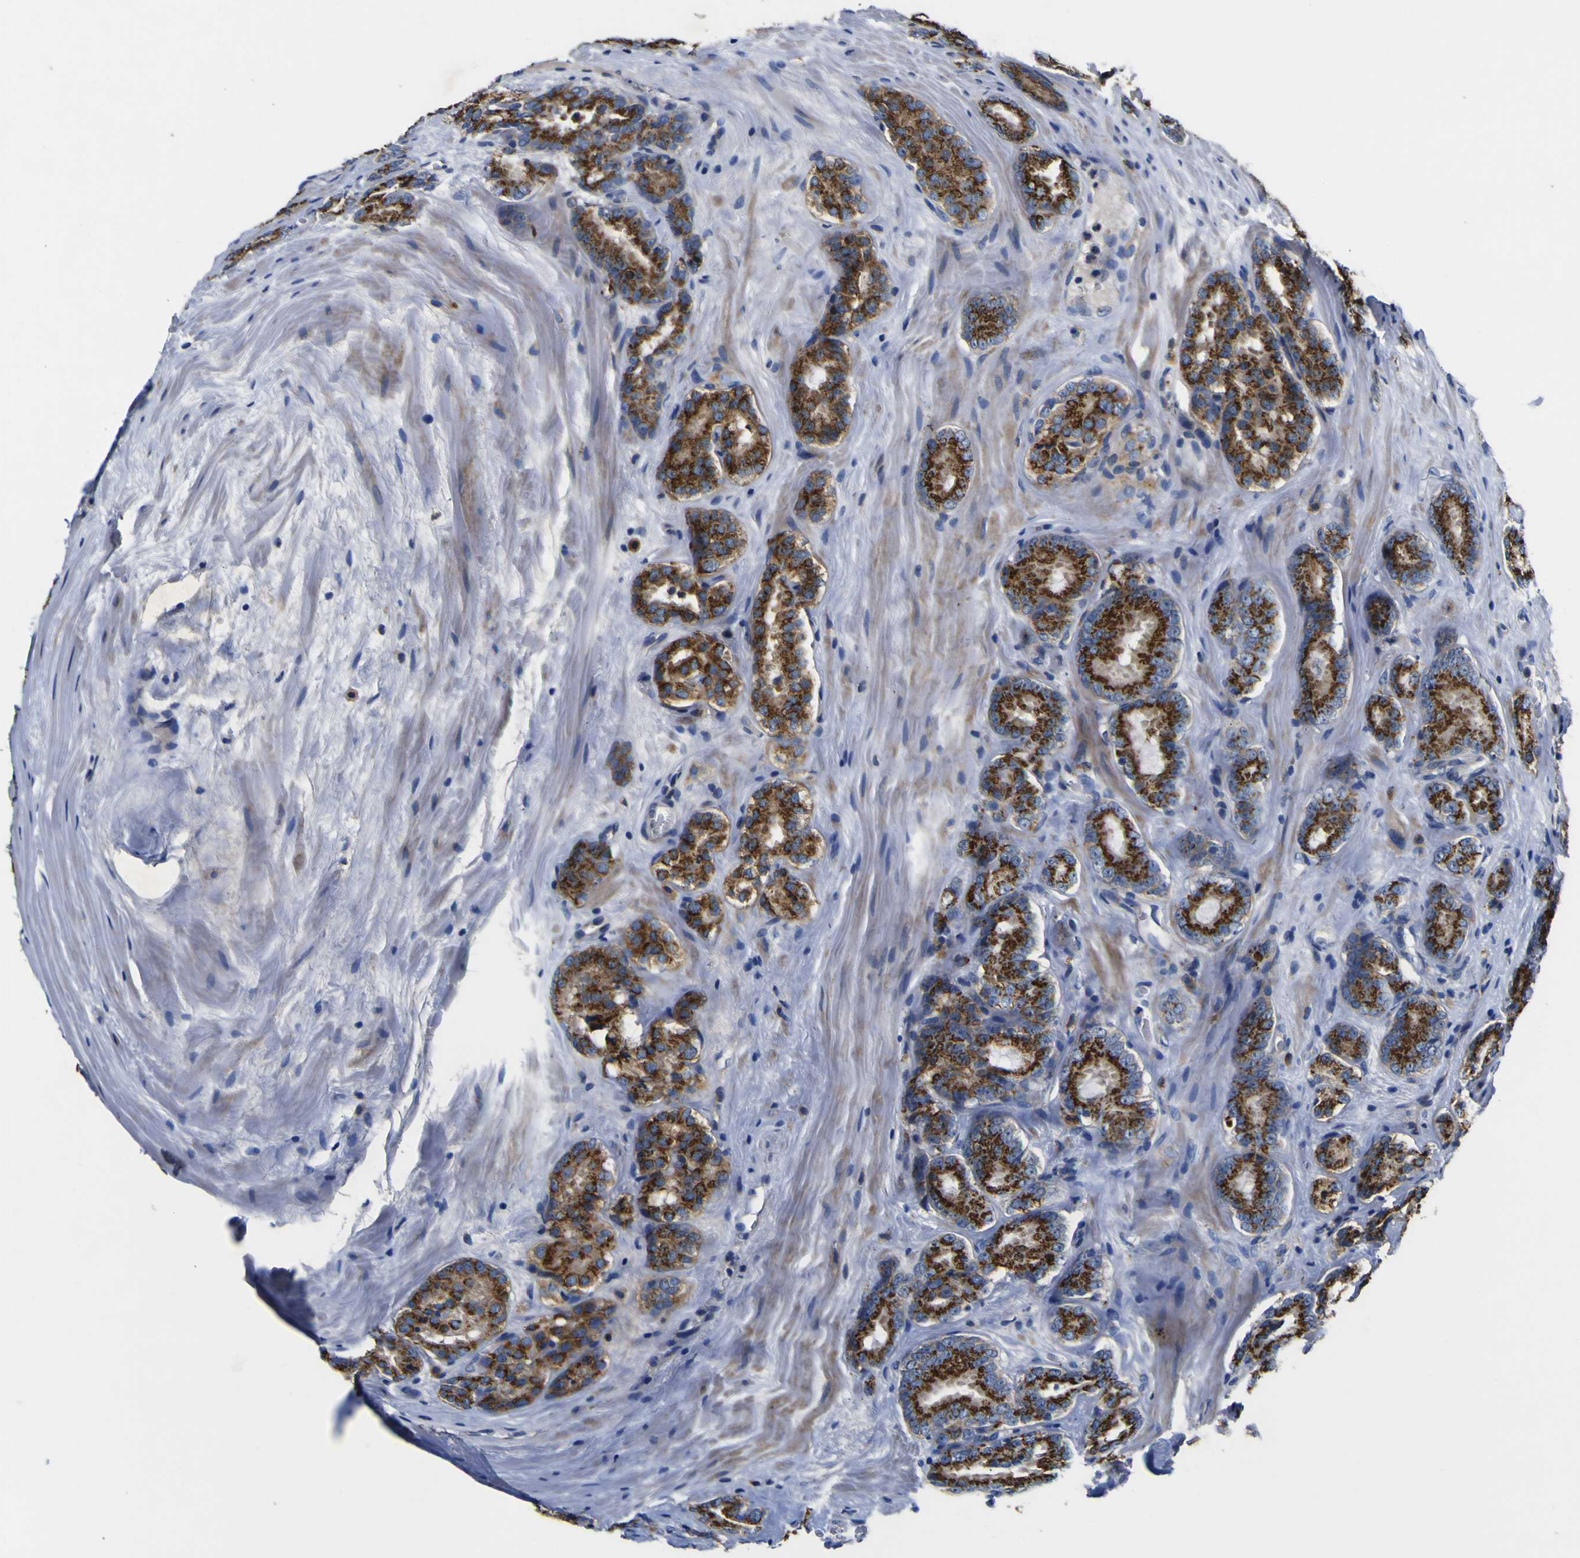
{"staining": {"intensity": "strong", "quantity": ">75%", "location": "cytoplasmic/membranous"}, "tissue": "prostate cancer", "cell_type": "Tumor cells", "image_type": "cancer", "snomed": [{"axis": "morphology", "description": "Adenocarcinoma, High grade"}, {"axis": "topography", "description": "Prostate"}], "caption": "Adenocarcinoma (high-grade) (prostate) stained for a protein reveals strong cytoplasmic/membranous positivity in tumor cells. The protein is stained brown, and the nuclei are stained in blue (DAB (3,3'-diaminobenzidine) IHC with brightfield microscopy, high magnification).", "gene": "COA1", "patient": {"sex": "male", "age": 64}}